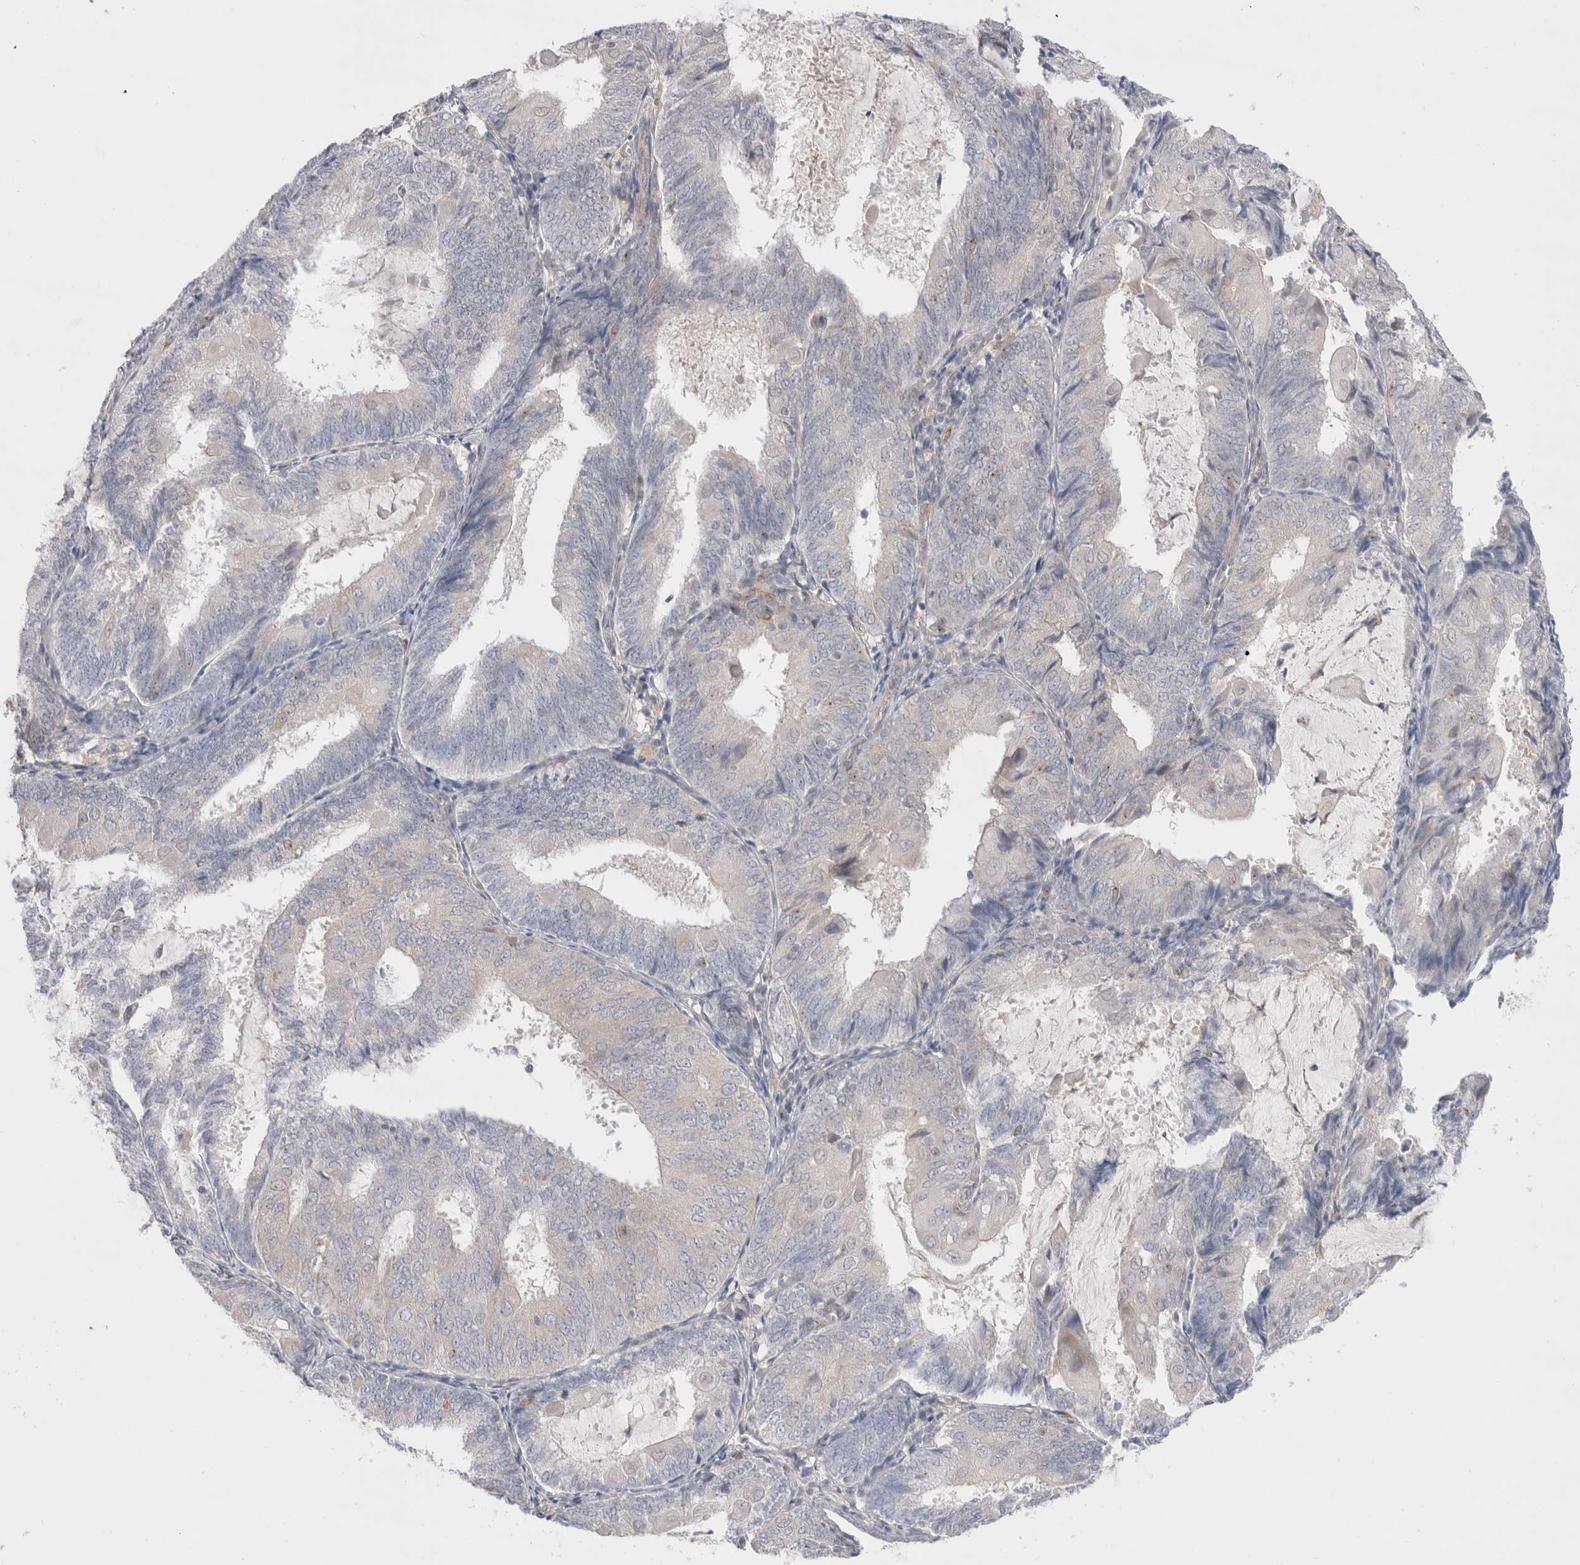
{"staining": {"intensity": "negative", "quantity": "none", "location": "none"}, "tissue": "endometrial cancer", "cell_type": "Tumor cells", "image_type": "cancer", "snomed": [{"axis": "morphology", "description": "Adenocarcinoma, NOS"}, {"axis": "topography", "description": "Endometrium"}], "caption": "An image of human endometrial cancer (adenocarcinoma) is negative for staining in tumor cells.", "gene": "BICD2", "patient": {"sex": "female", "age": 81}}